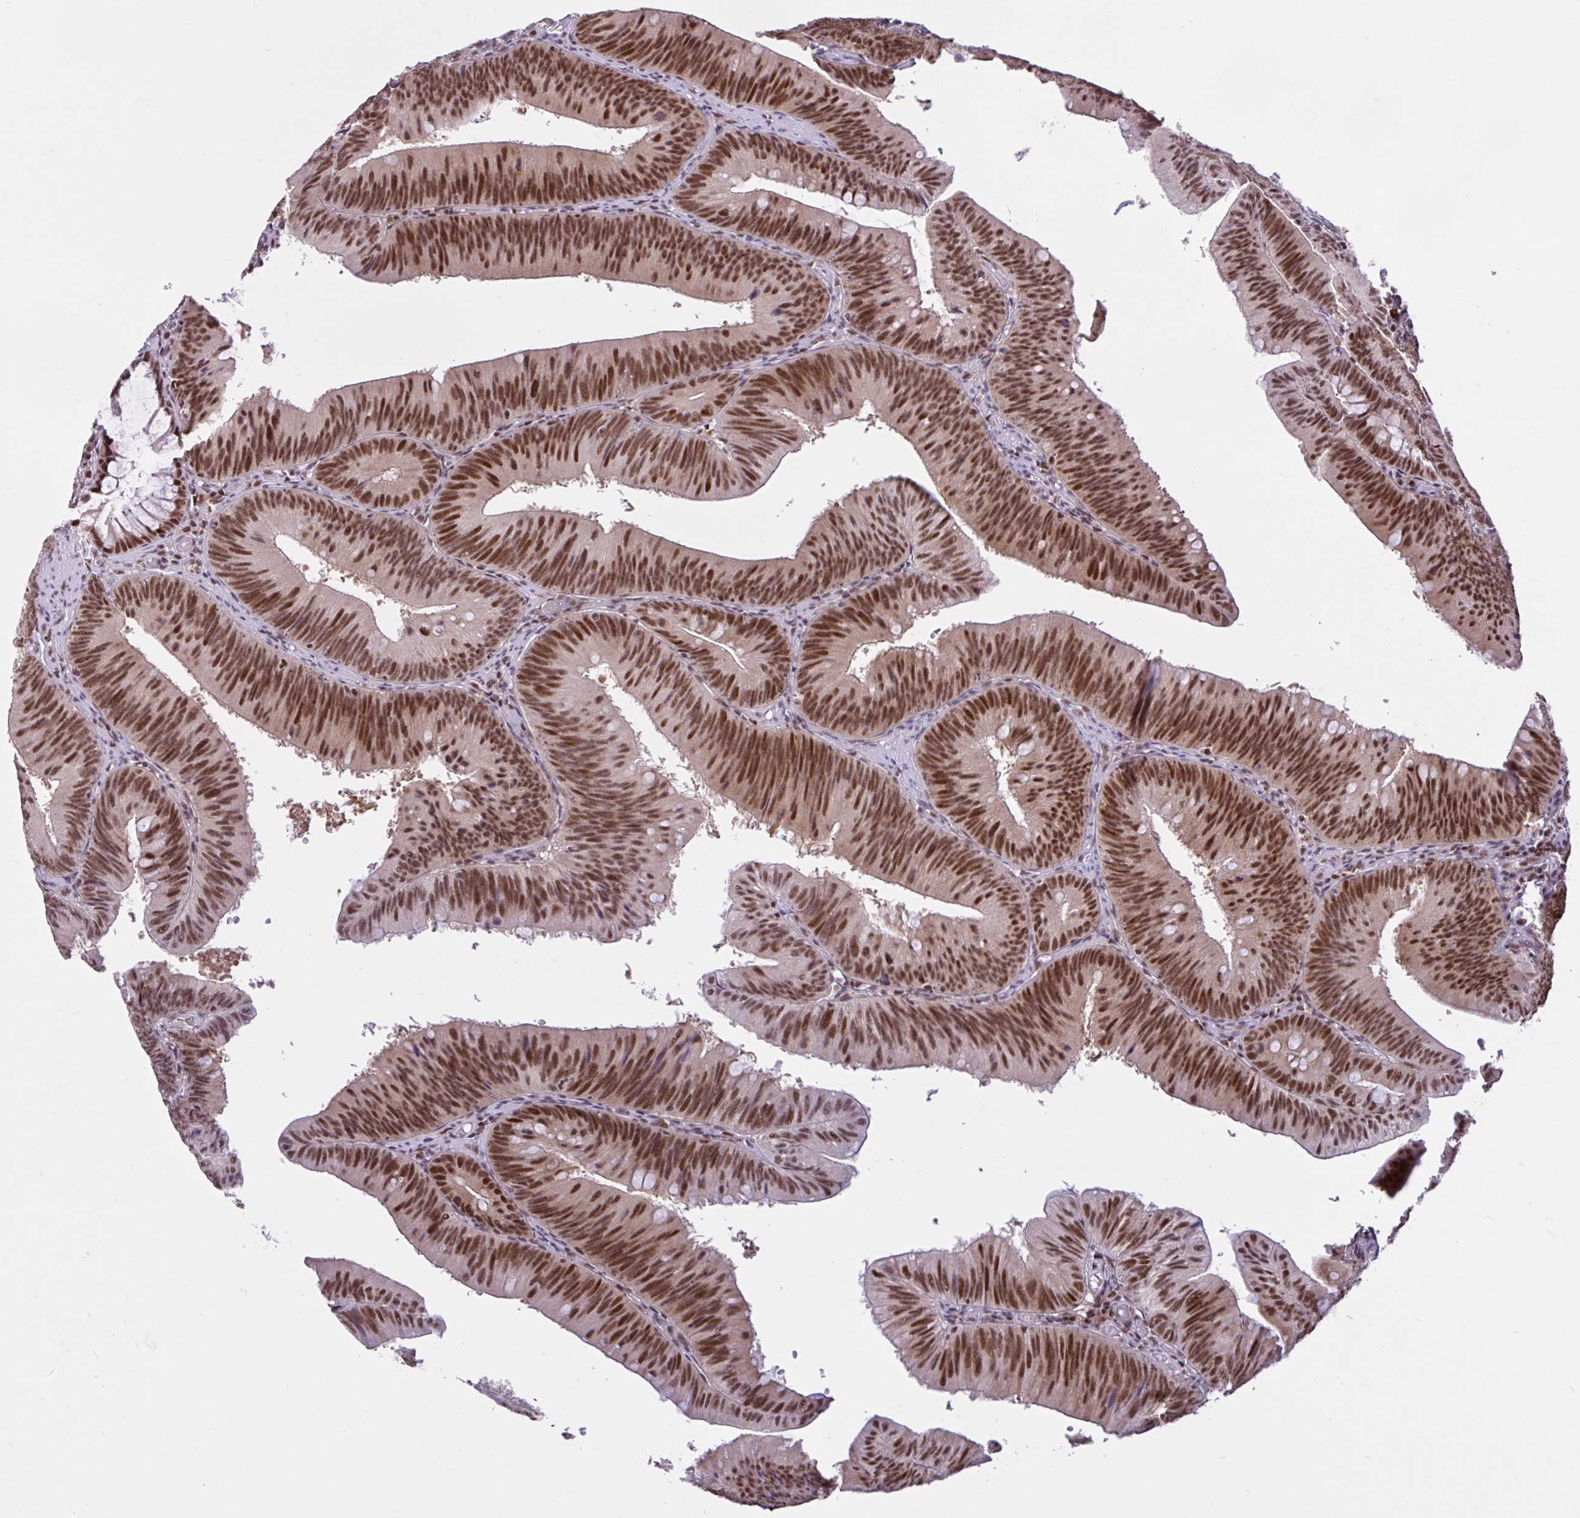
{"staining": {"intensity": "strong", "quantity": ">75%", "location": "nuclear"}, "tissue": "colorectal cancer", "cell_type": "Tumor cells", "image_type": "cancer", "snomed": [{"axis": "morphology", "description": "Adenocarcinoma, NOS"}, {"axis": "topography", "description": "Colon"}], "caption": "Protein analysis of adenocarcinoma (colorectal) tissue displays strong nuclear expression in approximately >75% of tumor cells. The protein of interest is stained brown, and the nuclei are stained in blue (DAB (3,3'-diaminobenzidine) IHC with brightfield microscopy, high magnification).", "gene": "CCDC12", "patient": {"sex": "male", "age": 84}}